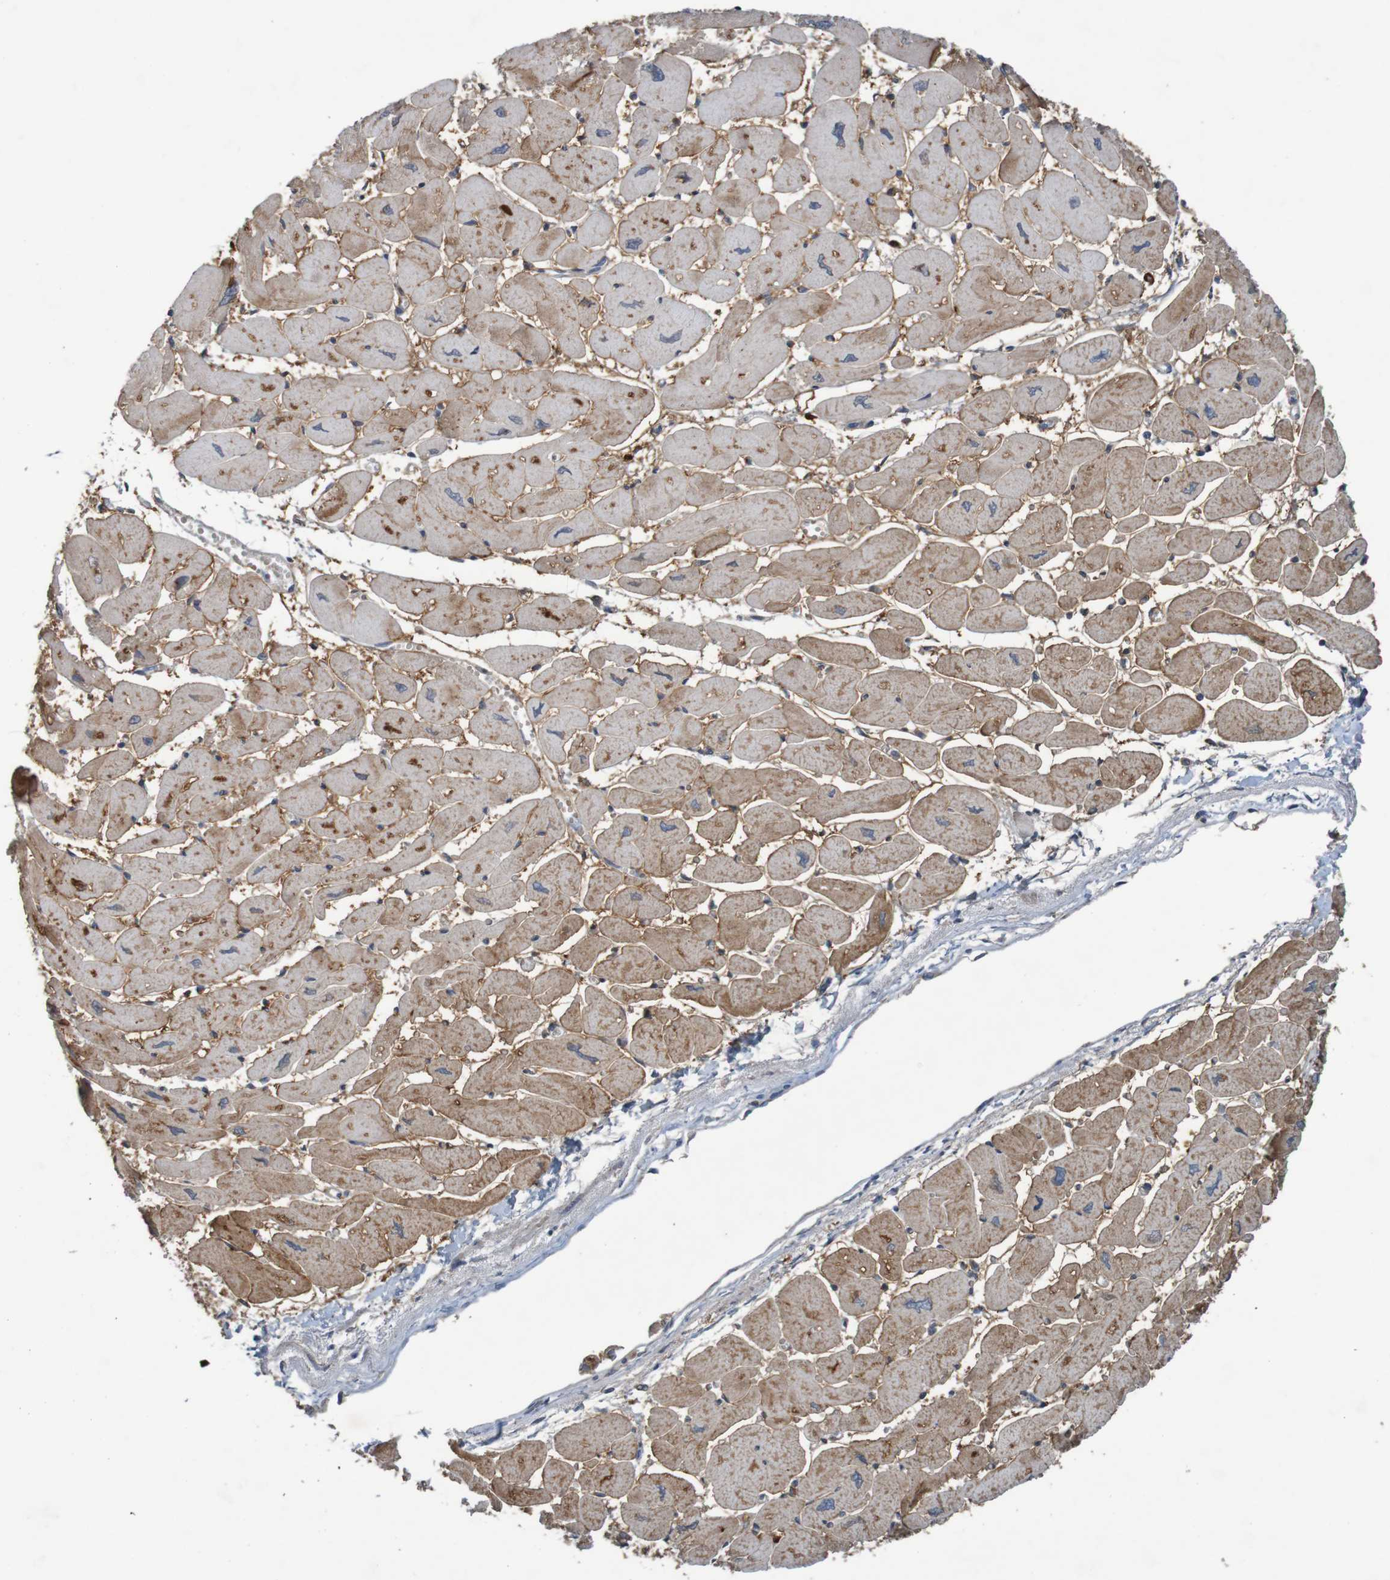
{"staining": {"intensity": "moderate", "quantity": ">75%", "location": "cytoplasmic/membranous"}, "tissue": "heart muscle", "cell_type": "Cardiomyocytes", "image_type": "normal", "snomed": [{"axis": "morphology", "description": "Normal tissue, NOS"}, {"axis": "topography", "description": "Heart"}], "caption": "Immunohistochemical staining of normal human heart muscle displays moderate cytoplasmic/membranous protein positivity in approximately >75% of cardiomyocytes.", "gene": "B3GAT2", "patient": {"sex": "female", "age": 54}}